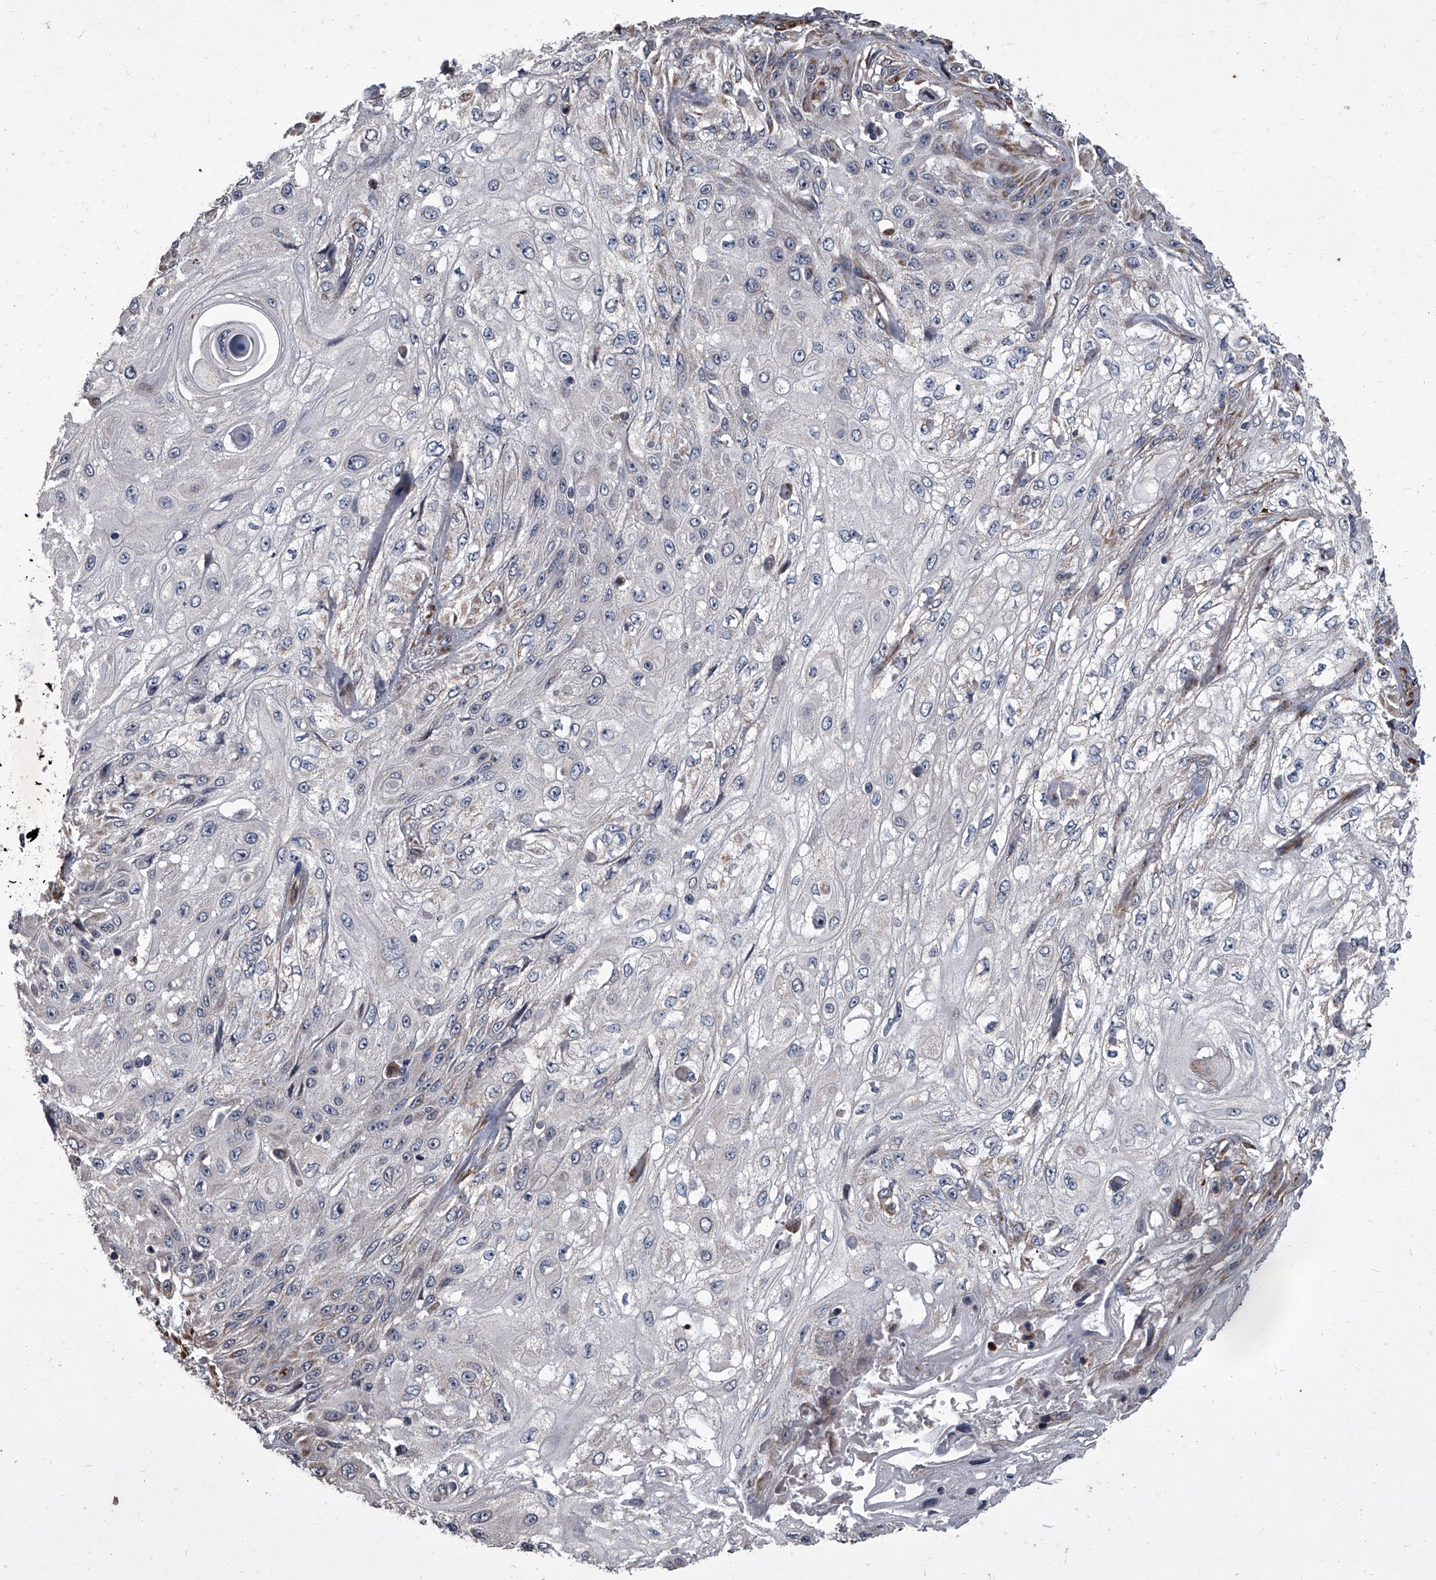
{"staining": {"intensity": "negative", "quantity": "none", "location": "none"}, "tissue": "skin cancer", "cell_type": "Tumor cells", "image_type": "cancer", "snomed": [{"axis": "morphology", "description": "Squamous cell carcinoma, NOS"}, {"axis": "morphology", "description": "Squamous cell carcinoma, metastatic, NOS"}, {"axis": "topography", "description": "Skin"}, {"axis": "topography", "description": "Lymph node"}], "caption": "Tumor cells show no significant expression in skin metastatic squamous cell carcinoma.", "gene": "SIRT4", "patient": {"sex": "male", "age": 75}}